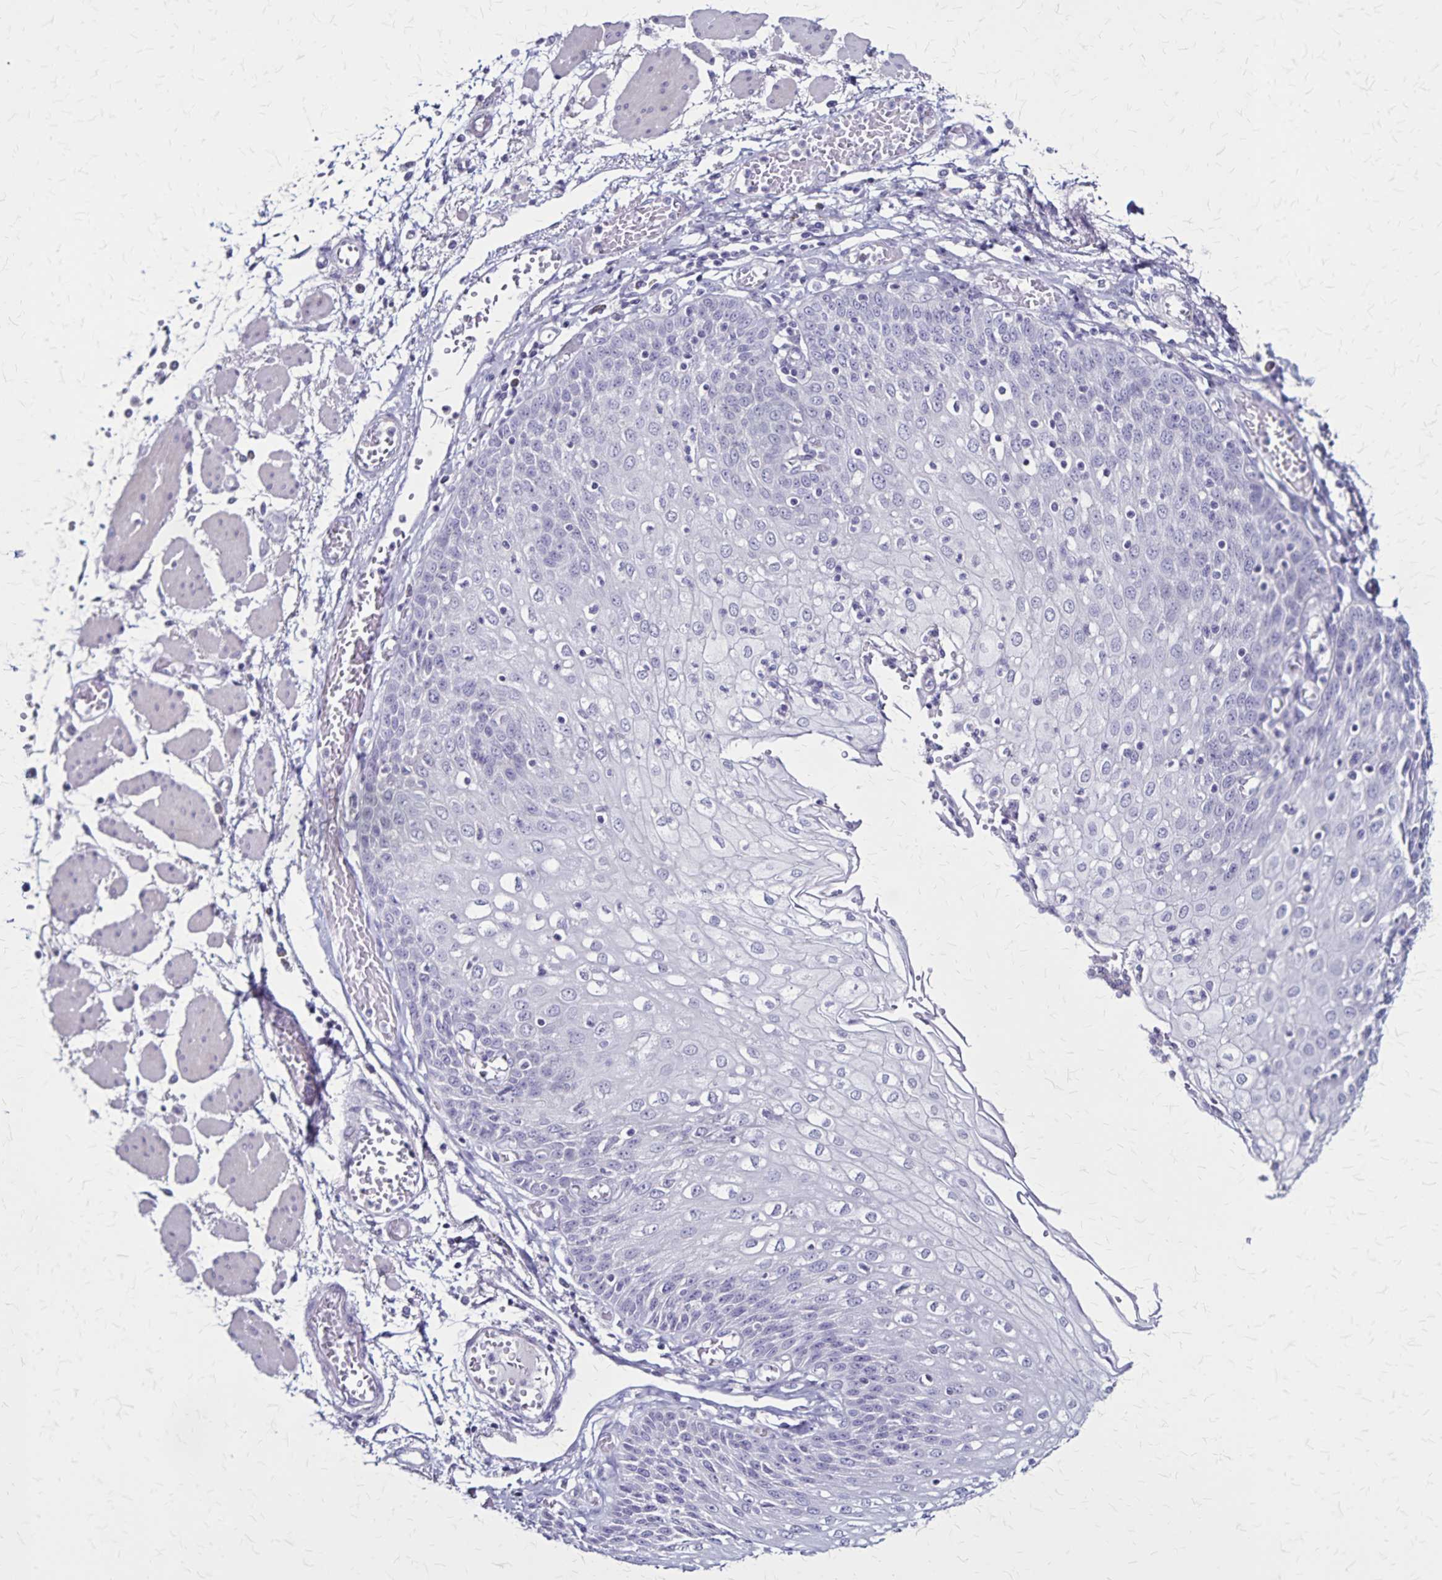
{"staining": {"intensity": "negative", "quantity": "none", "location": "none"}, "tissue": "esophagus", "cell_type": "Squamous epithelial cells", "image_type": "normal", "snomed": [{"axis": "morphology", "description": "Normal tissue, NOS"}, {"axis": "morphology", "description": "Adenocarcinoma, NOS"}, {"axis": "topography", "description": "Esophagus"}], "caption": "Immunohistochemical staining of unremarkable esophagus displays no significant expression in squamous epithelial cells.", "gene": "PLXNA4", "patient": {"sex": "male", "age": 81}}